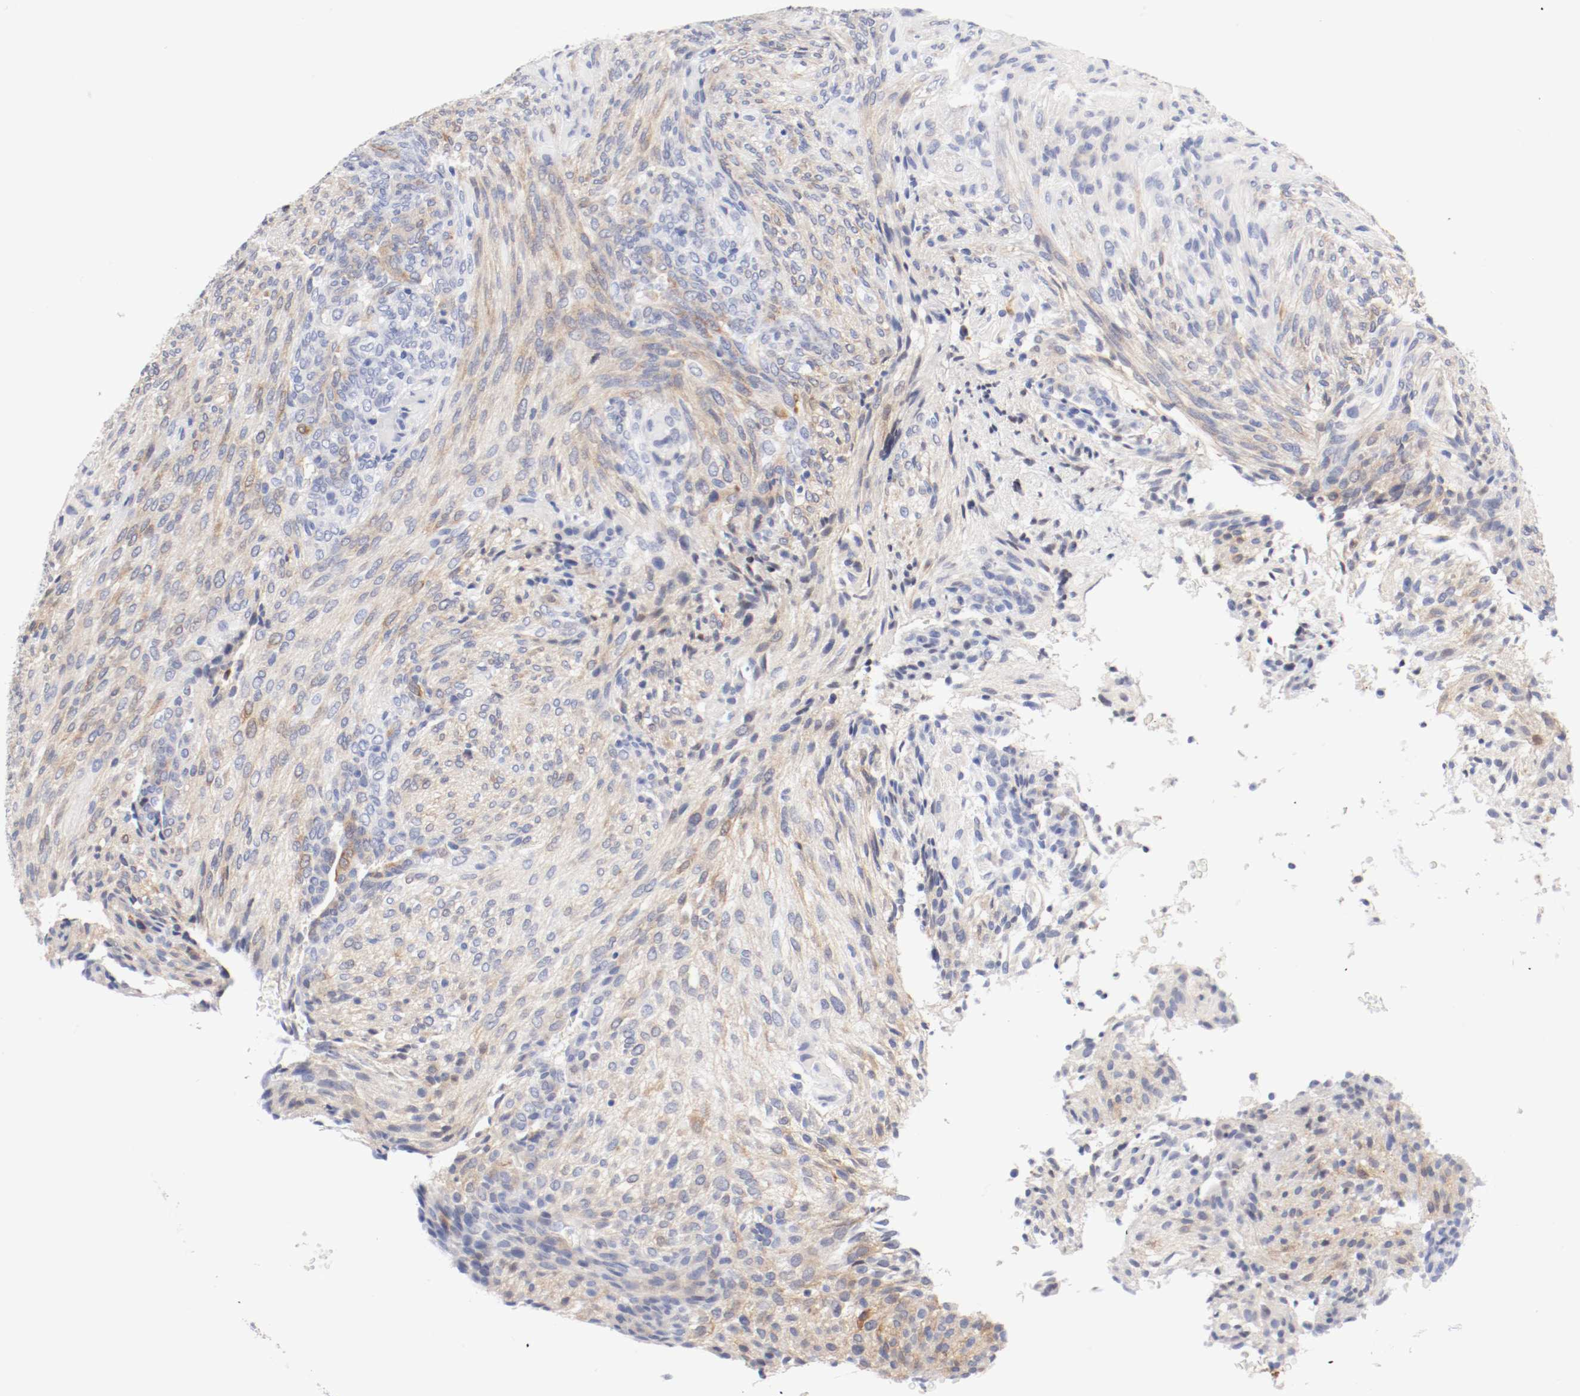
{"staining": {"intensity": "negative", "quantity": "none", "location": "none"}, "tissue": "glioma", "cell_type": "Tumor cells", "image_type": "cancer", "snomed": [{"axis": "morphology", "description": "Glioma, malignant, High grade"}, {"axis": "topography", "description": "Cerebral cortex"}], "caption": "High magnification brightfield microscopy of malignant glioma (high-grade) stained with DAB (brown) and counterstained with hematoxylin (blue): tumor cells show no significant staining.", "gene": "HOMER1", "patient": {"sex": "female", "age": 55}}